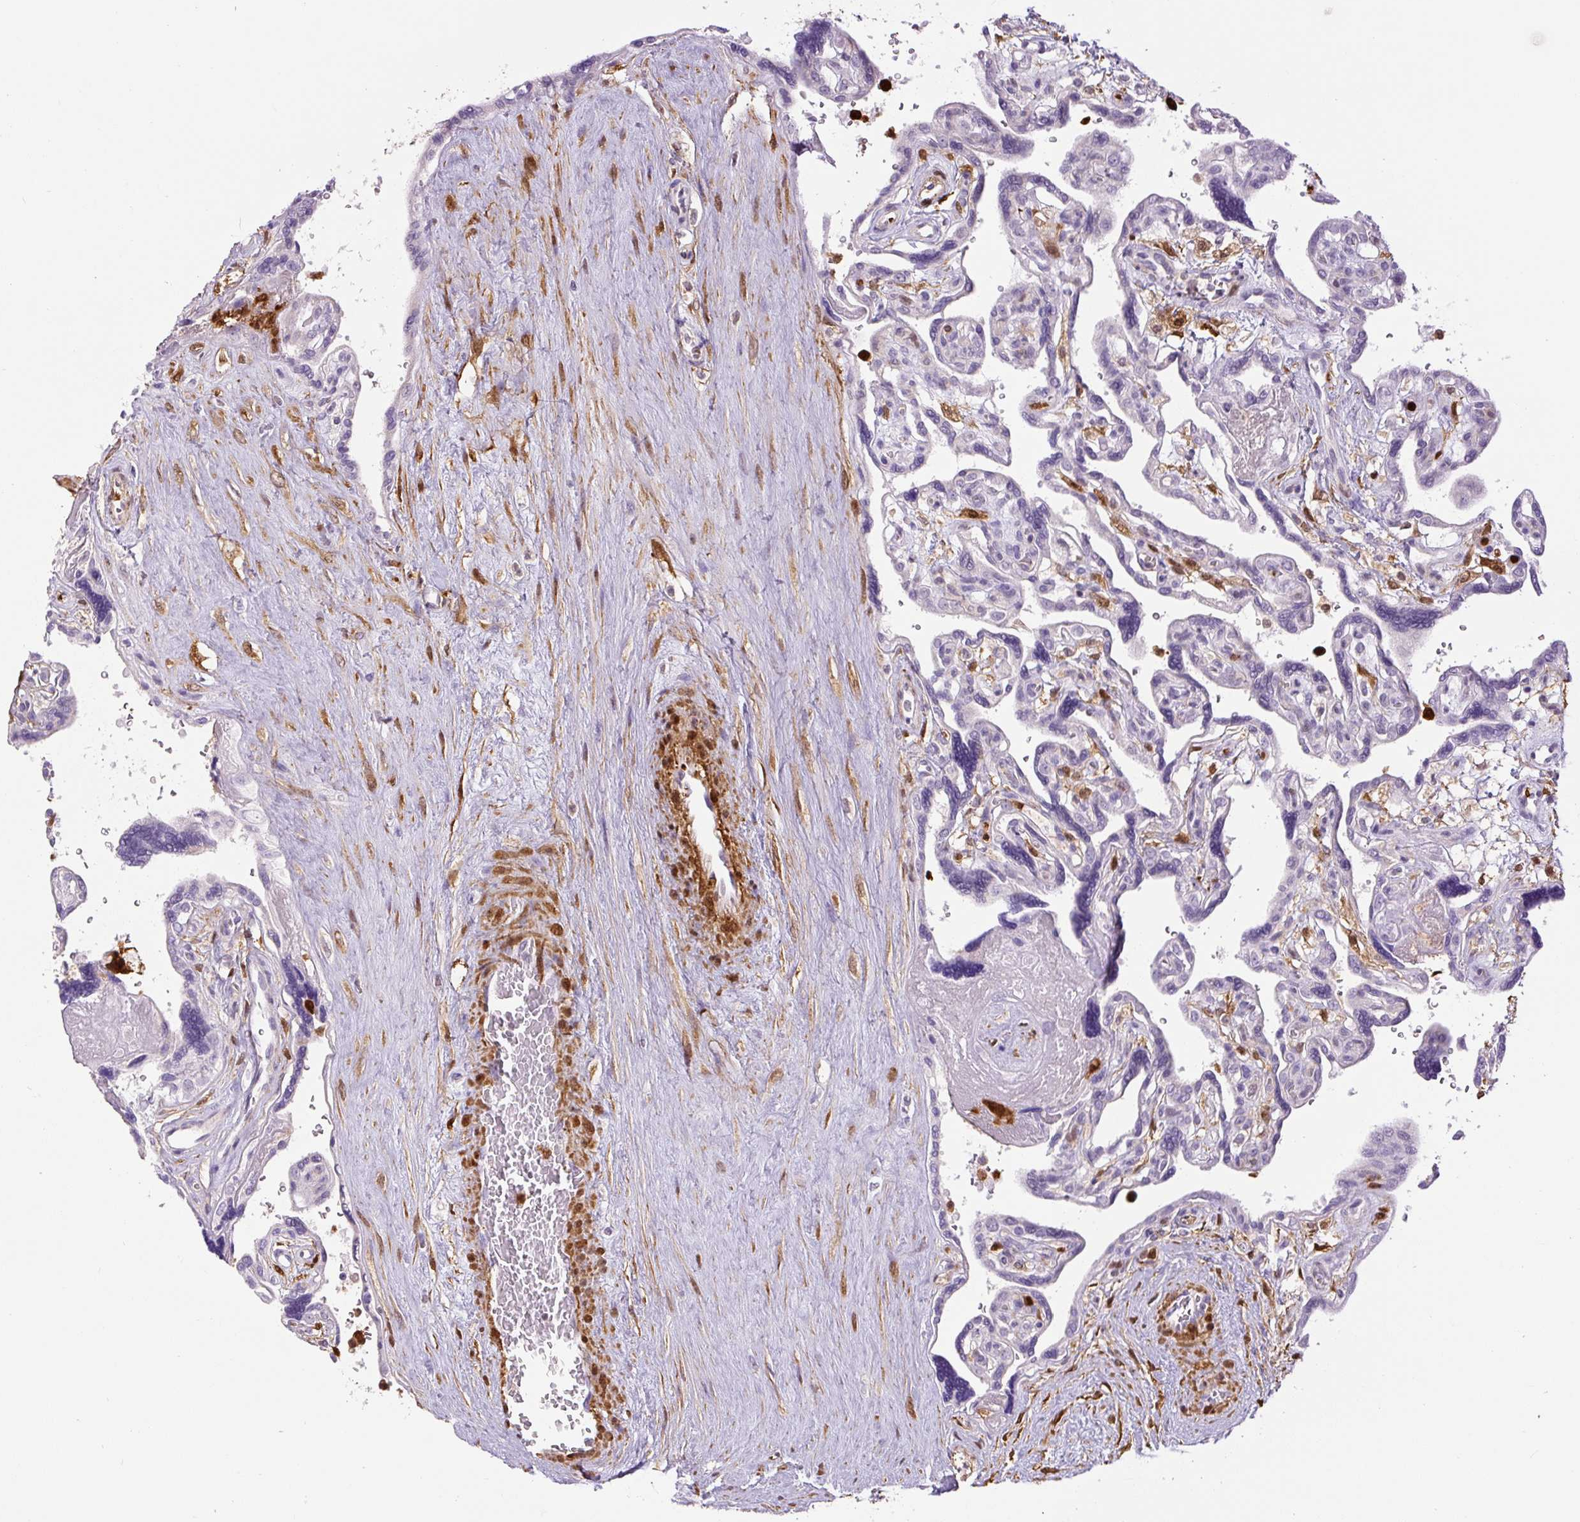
{"staining": {"intensity": "strong", "quantity": "25%-75%", "location": "cytoplasmic/membranous"}, "tissue": "placenta", "cell_type": "Decidual cells", "image_type": "normal", "snomed": [{"axis": "morphology", "description": "Normal tissue, NOS"}, {"axis": "topography", "description": "Placenta"}], "caption": "An immunohistochemistry (IHC) histopathology image of benign tissue is shown. Protein staining in brown shows strong cytoplasmic/membranous positivity in placenta within decidual cells. (DAB (3,3'-diaminobenzidine) IHC, brown staining for protein, blue staining for nuclei).", "gene": "S100A4", "patient": {"sex": "female", "age": 39}}